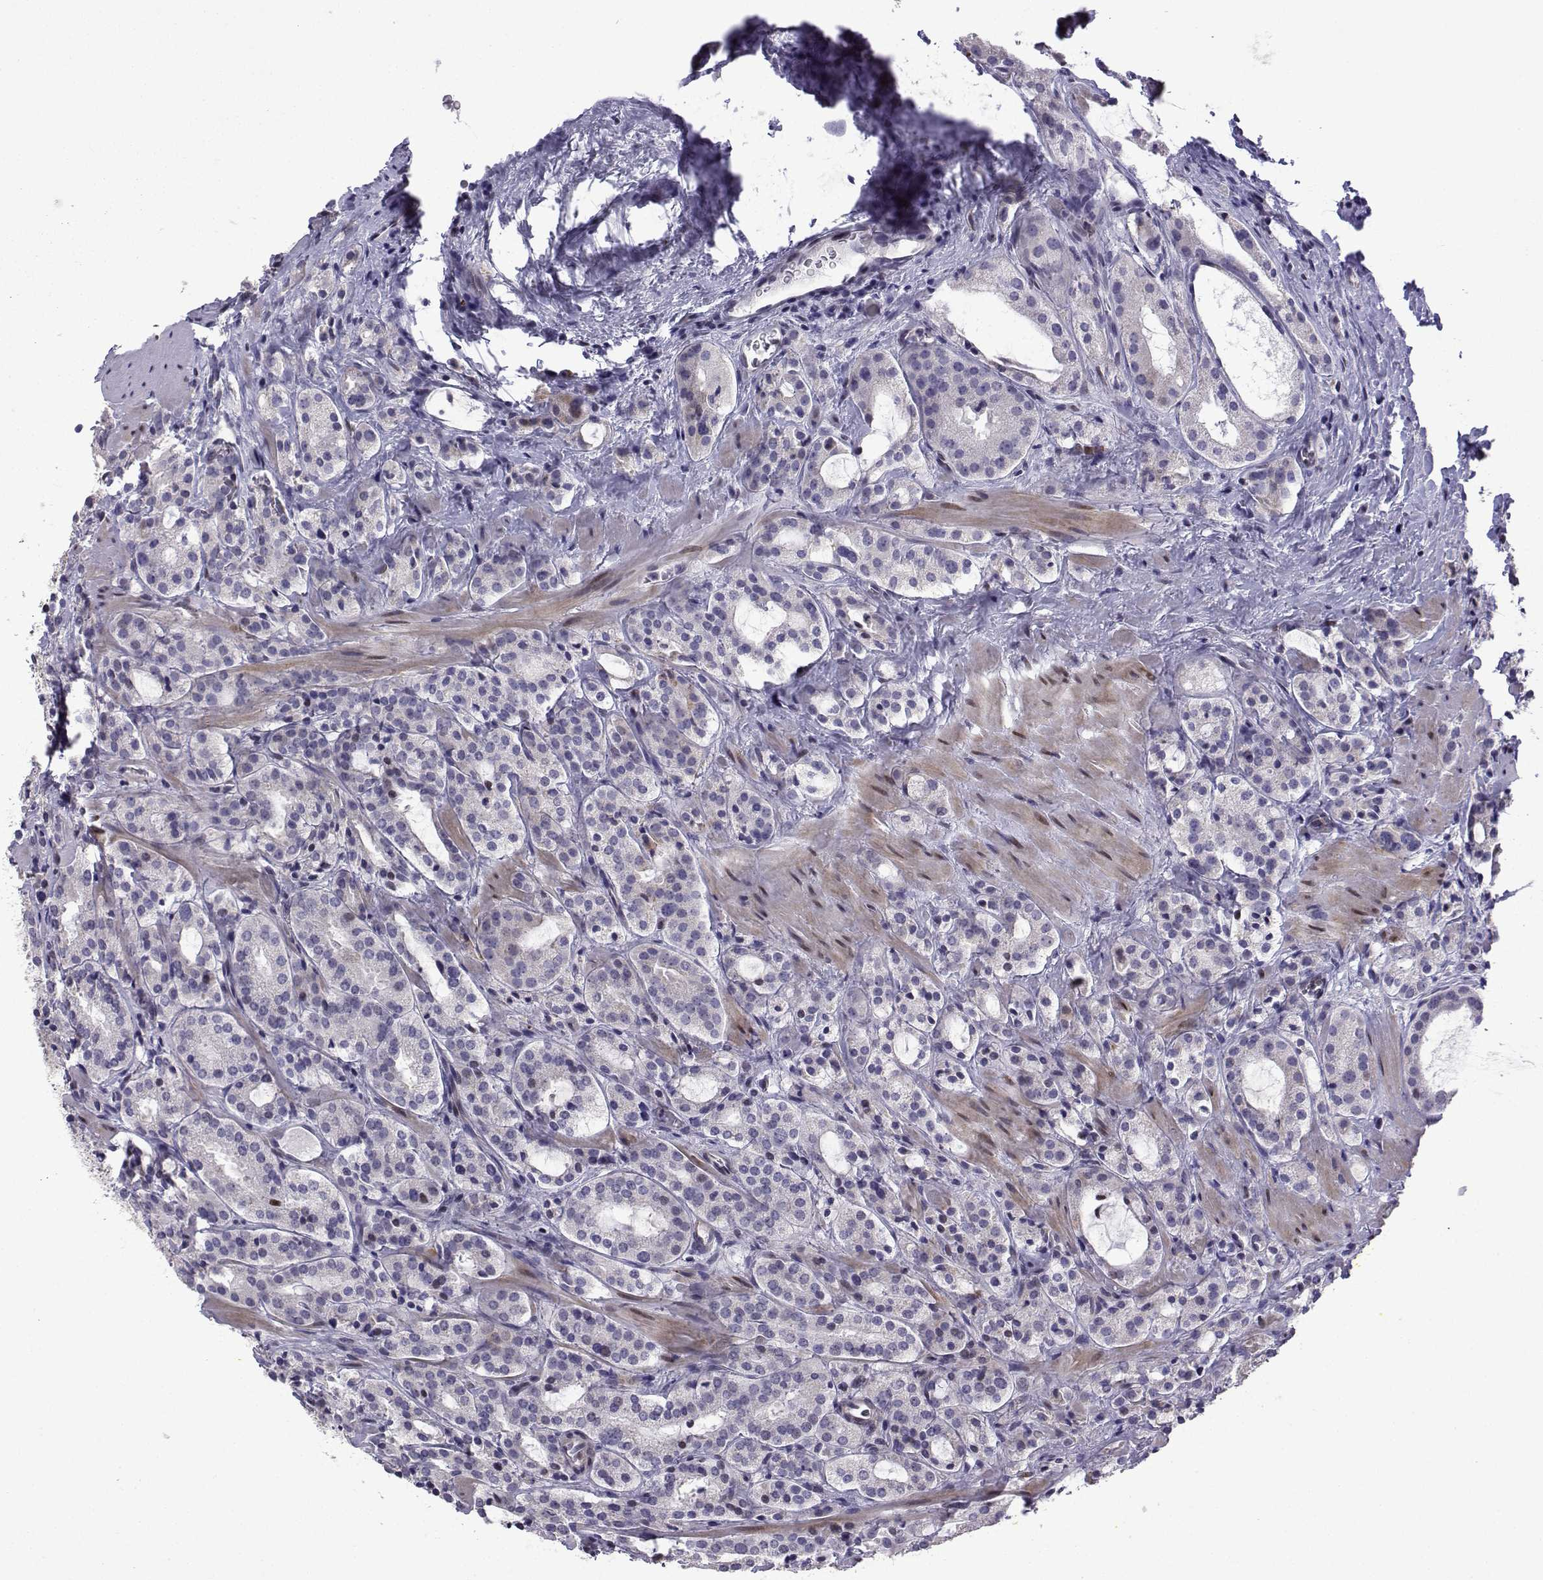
{"staining": {"intensity": "negative", "quantity": "none", "location": "none"}, "tissue": "prostate cancer", "cell_type": "Tumor cells", "image_type": "cancer", "snomed": [{"axis": "morphology", "description": "Adenocarcinoma, NOS"}, {"axis": "morphology", "description": "Adenocarcinoma, High grade"}, {"axis": "topography", "description": "Prostate"}], "caption": "The immunohistochemistry image has no significant positivity in tumor cells of adenocarcinoma (high-grade) (prostate) tissue.", "gene": "CFAP70", "patient": {"sex": "male", "age": 62}}